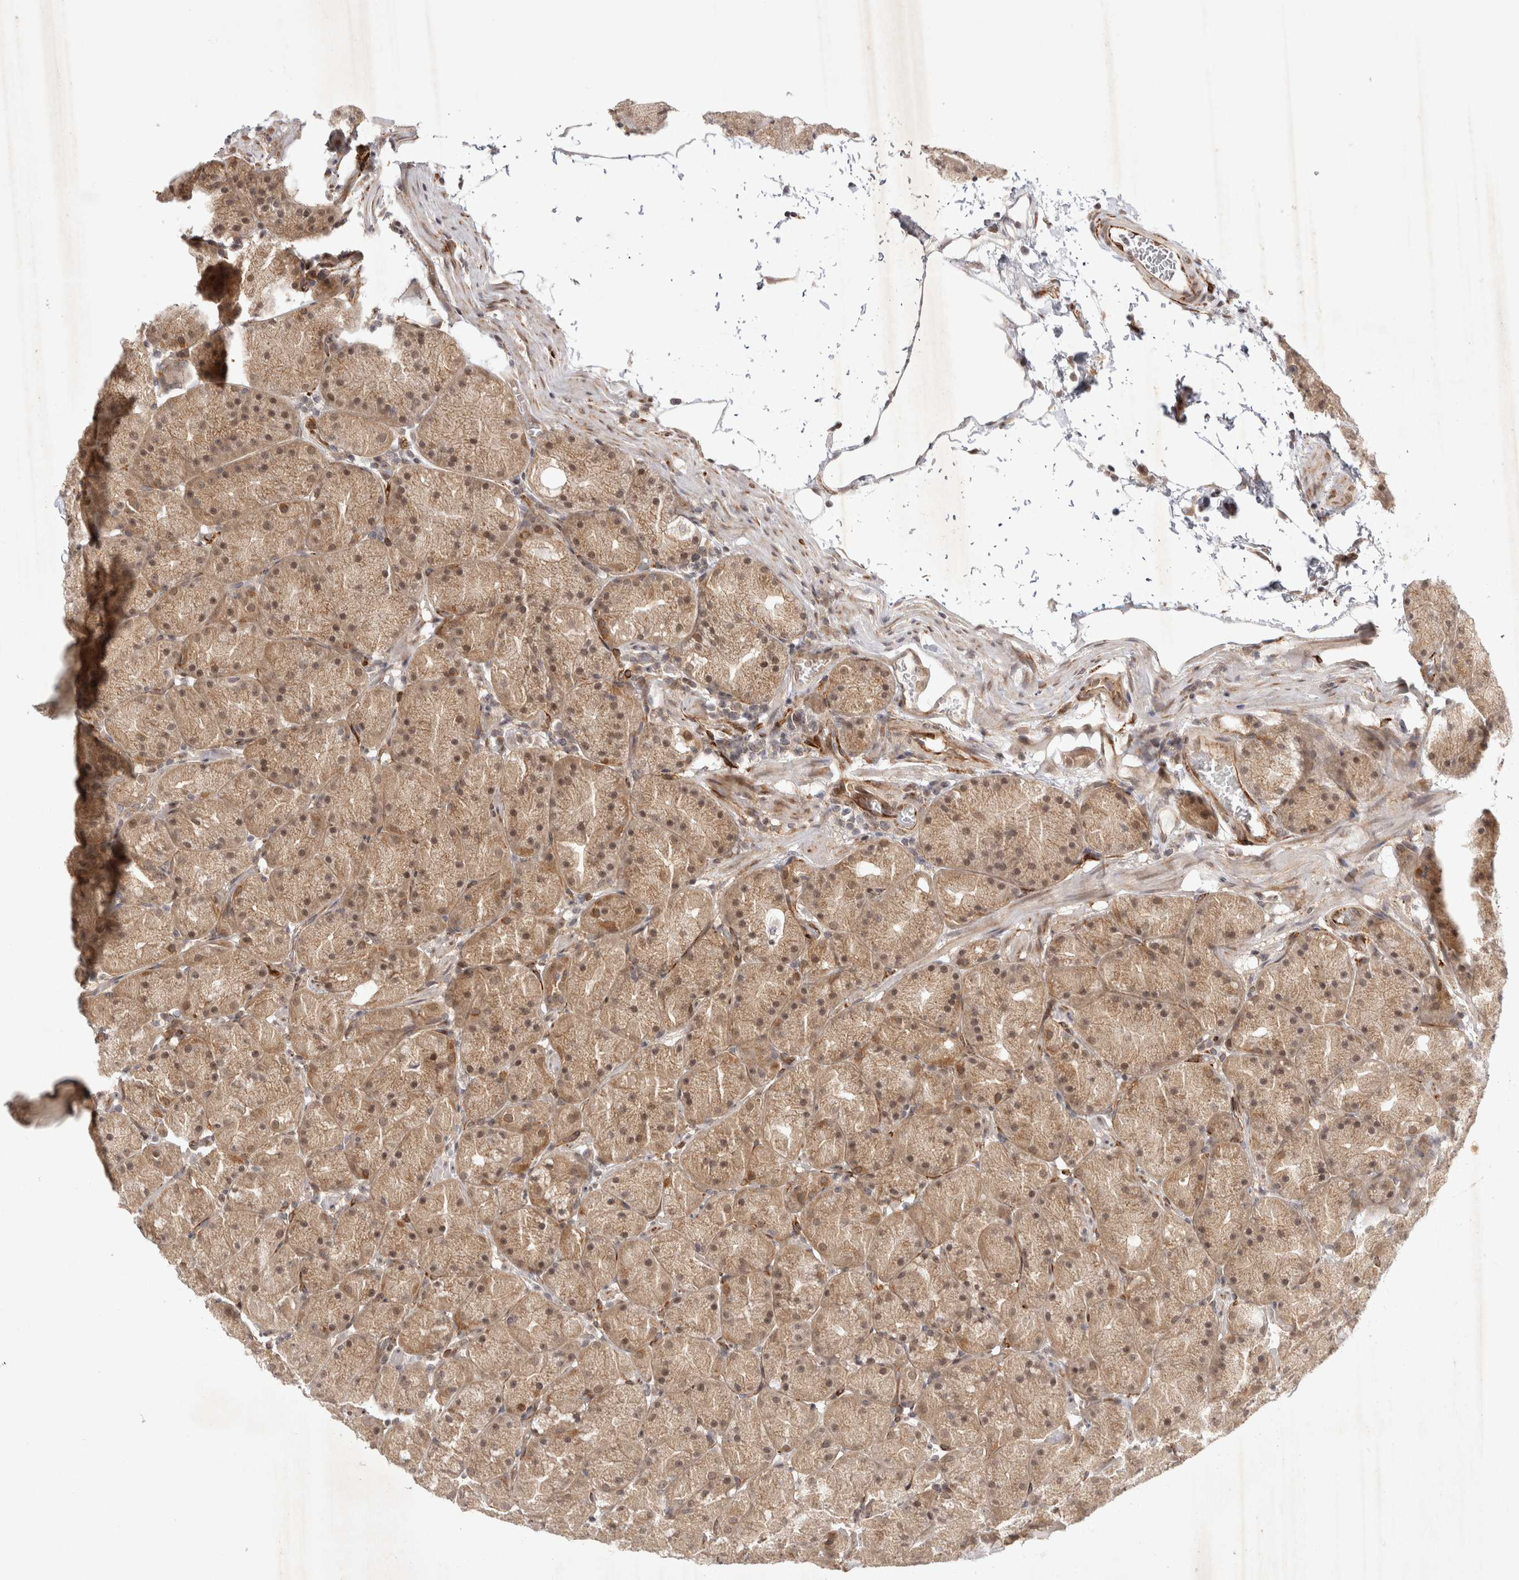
{"staining": {"intensity": "moderate", "quantity": ">75%", "location": "cytoplasmic/membranous,nuclear"}, "tissue": "stomach", "cell_type": "Glandular cells", "image_type": "normal", "snomed": [{"axis": "morphology", "description": "Normal tissue, NOS"}, {"axis": "topography", "description": "Stomach, upper"}, {"axis": "topography", "description": "Stomach"}], "caption": "Immunohistochemistry (IHC) of benign stomach displays medium levels of moderate cytoplasmic/membranous,nuclear staining in about >75% of glandular cells.", "gene": "ZNF318", "patient": {"sex": "male", "age": 48}}